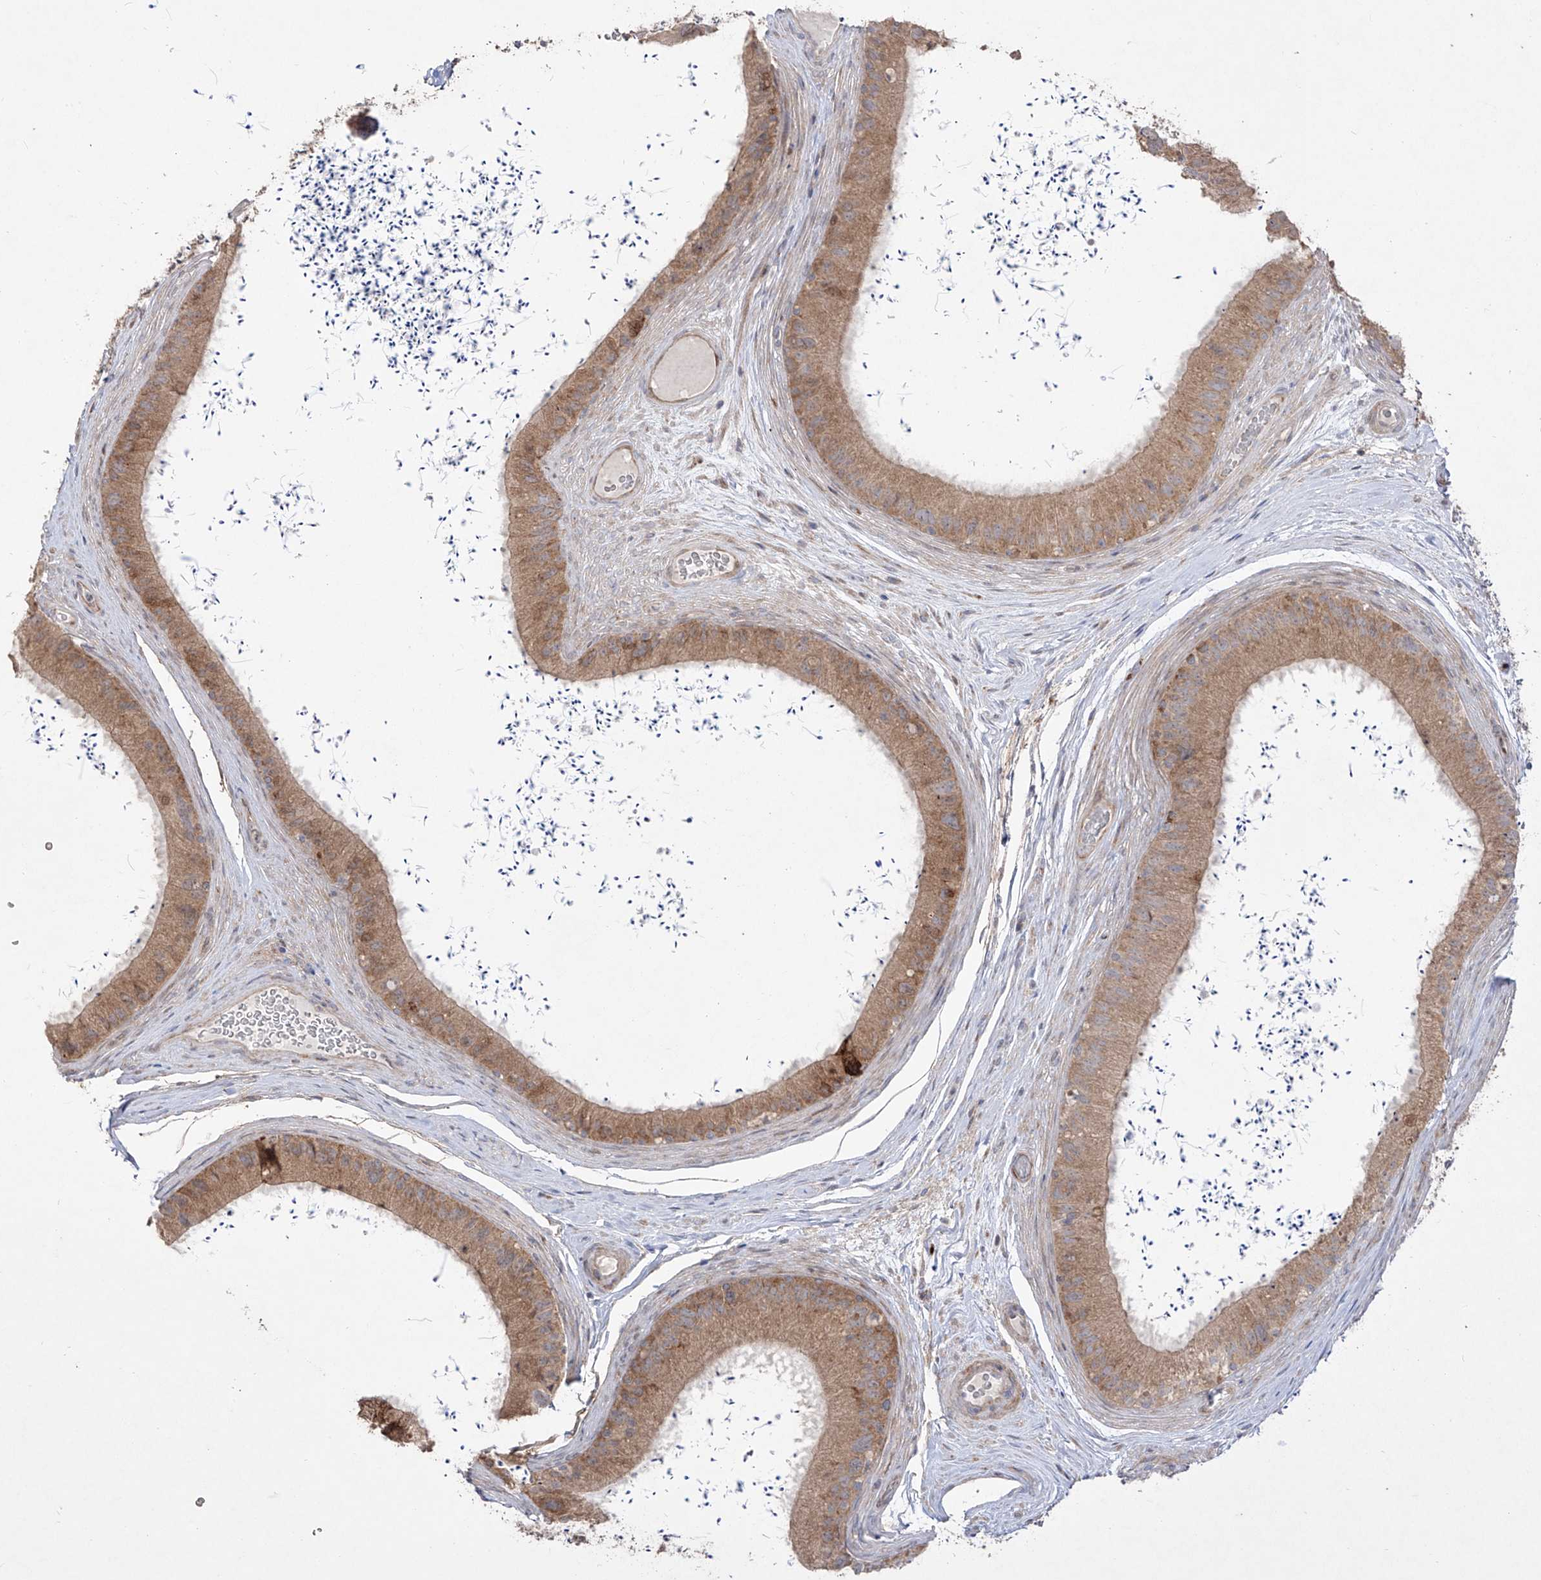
{"staining": {"intensity": "moderate", "quantity": "25%-75%", "location": "cytoplasmic/membranous"}, "tissue": "epididymis", "cell_type": "Glandular cells", "image_type": "normal", "snomed": [{"axis": "morphology", "description": "Normal tissue, NOS"}, {"axis": "topography", "description": "Epididymis, spermatic cord, NOS"}], "caption": "Immunohistochemical staining of unremarkable epididymis exhibits 25%-75% levels of moderate cytoplasmic/membranous protein expression in about 25%-75% of glandular cells.", "gene": "YKT6", "patient": {"sex": "male", "age": 50}}